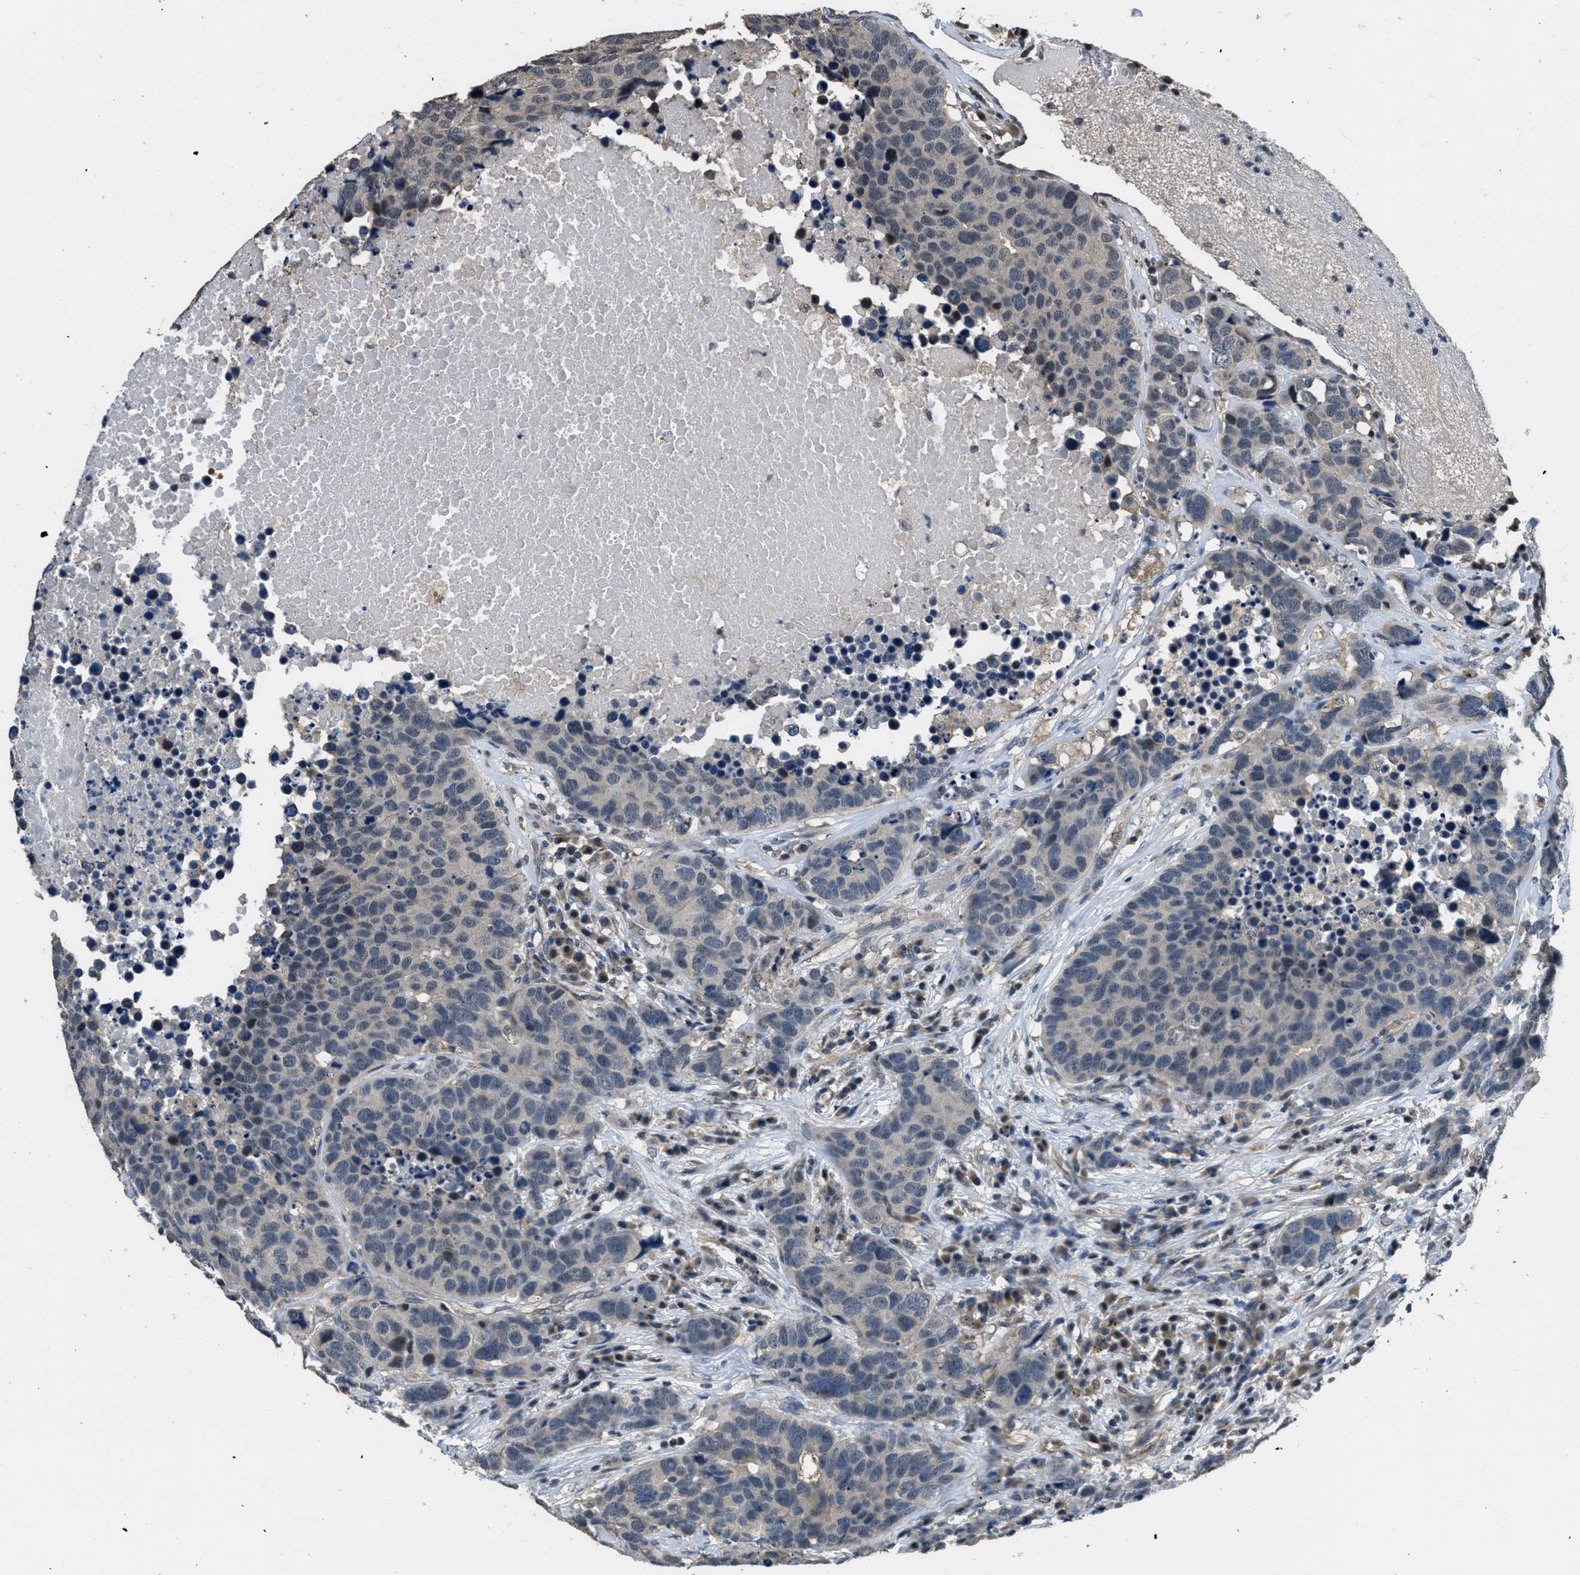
{"staining": {"intensity": "weak", "quantity": "<25%", "location": "nuclear"}, "tissue": "carcinoid", "cell_type": "Tumor cells", "image_type": "cancer", "snomed": [{"axis": "morphology", "description": "Carcinoid, malignant, NOS"}, {"axis": "topography", "description": "Lung"}], "caption": "Tumor cells are negative for brown protein staining in carcinoid (malignant). The staining was performed using DAB to visualize the protein expression in brown, while the nuclei were stained in blue with hematoxylin (Magnification: 20x).", "gene": "NAT1", "patient": {"sex": "male", "age": 60}}